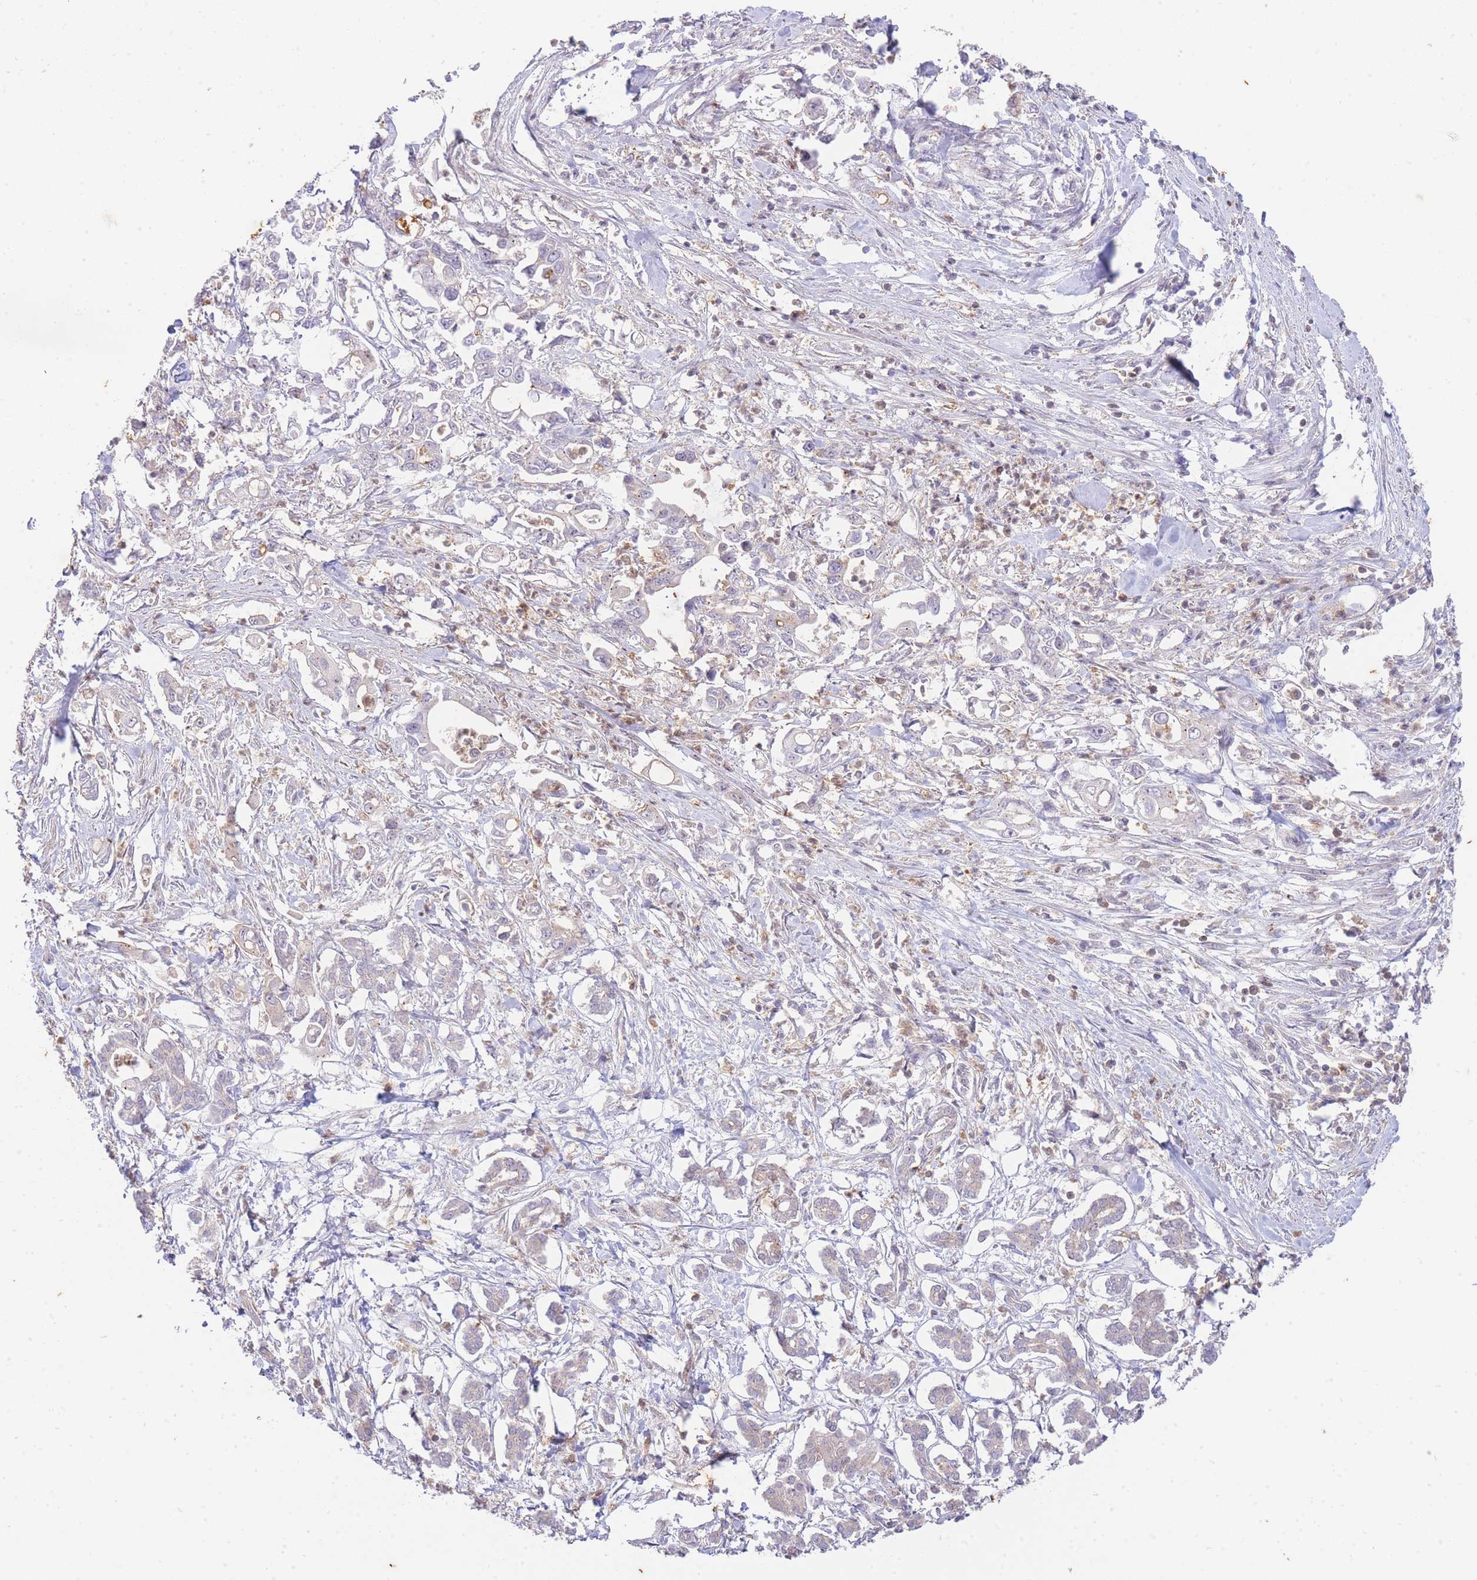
{"staining": {"intensity": "negative", "quantity": "none", "location": "none"}, "tissue": "pancreatic cancer", "cell_type": "Tumor cells", "image_type": "cancer", "snomed": [{"axis": "morphology", "description": "Adenocarcinoma, NOS"}, {"axis": "topography", "description": "Pancreas"}], "caption": "DAB (3,3'-diaminobenzidine) immunohistochemical staining of adenocarcinoma (pancreatic) displays no significant expression in tumor cells. The staining was performed using DAB to visualize the protein expression in brown, while the nuclei were stained in blue with hematoxylin (Magnification: 20x).", "gene": "ST8SIA4", "patient": {"sex": "male", "age": 61}}